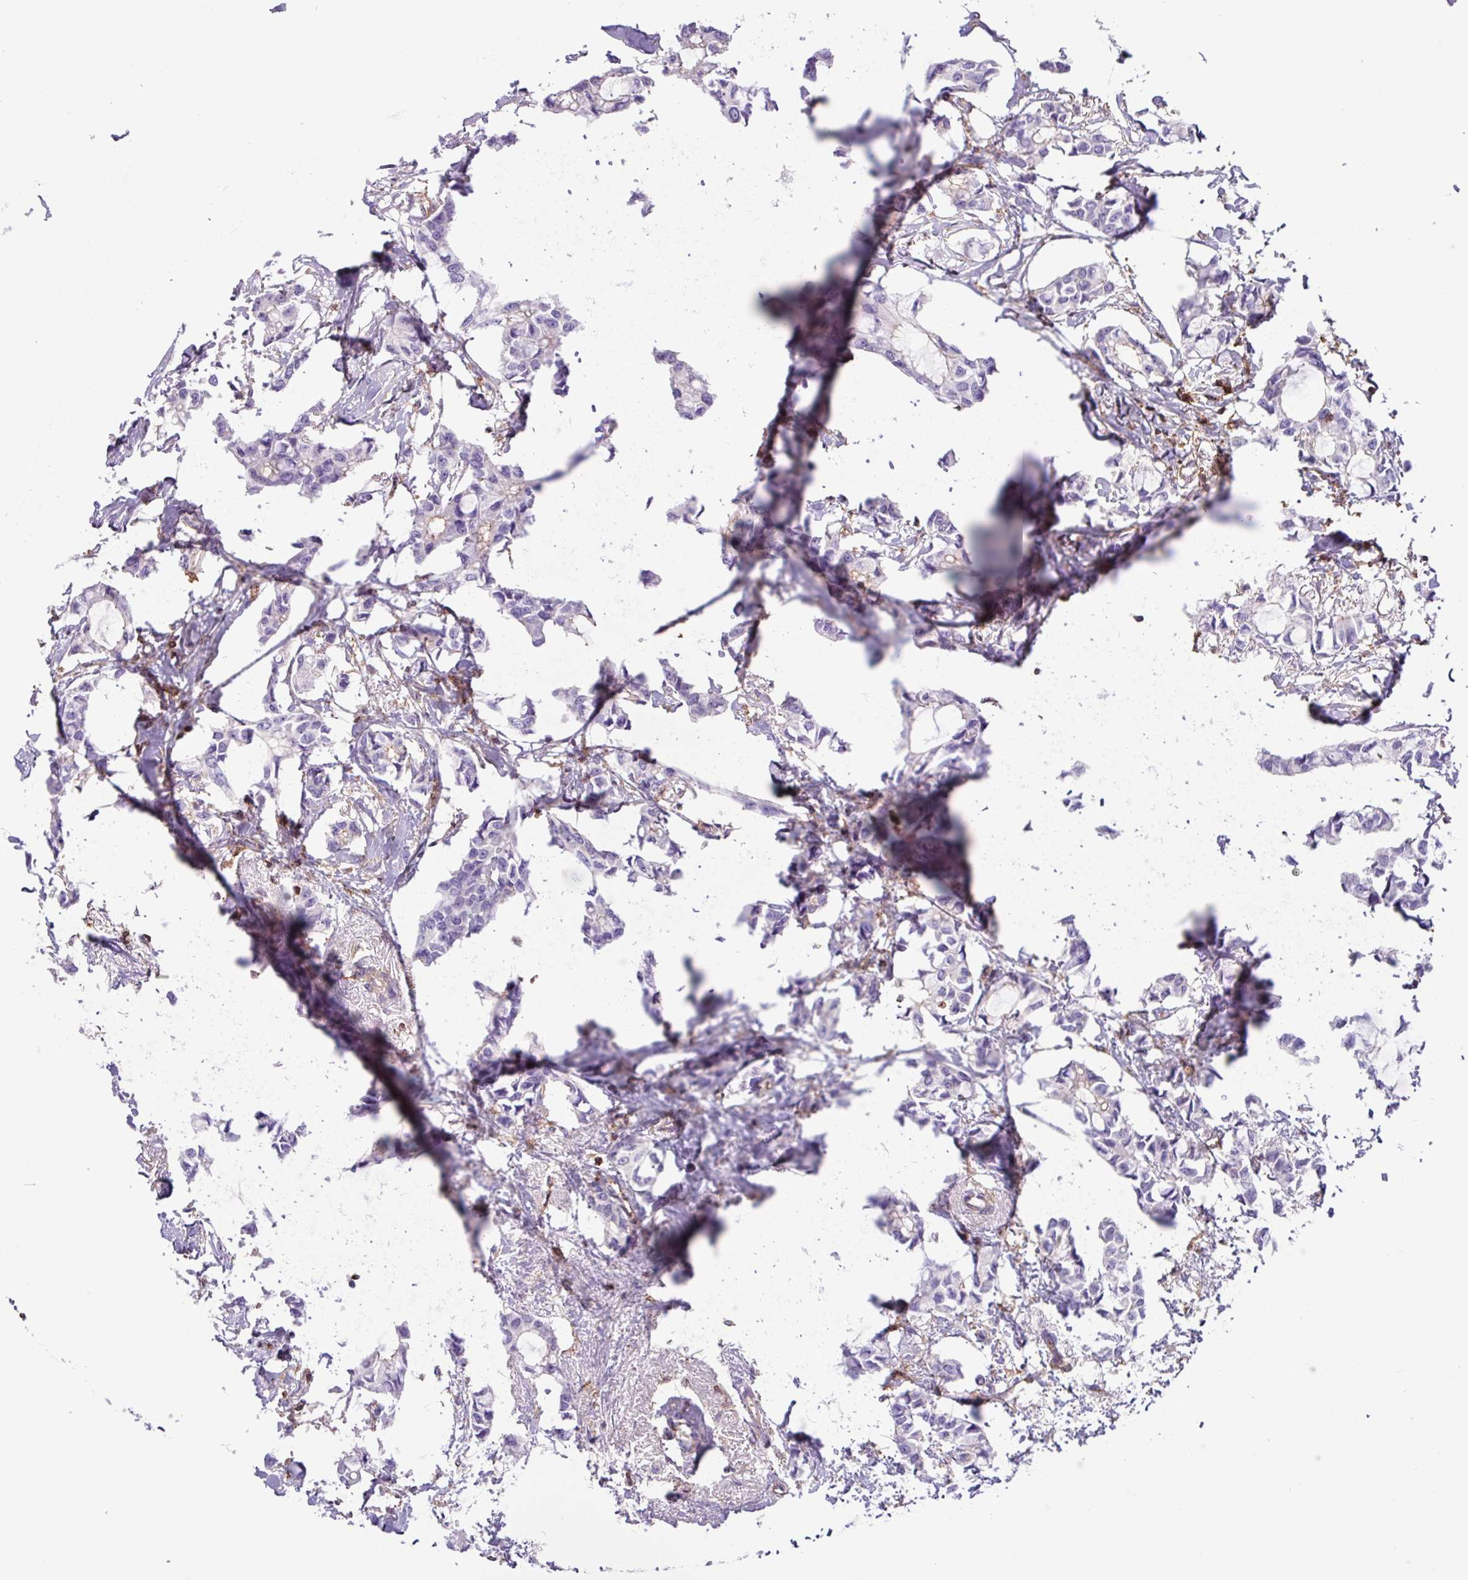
{"staining": {"intensity": "negative", "quantity": "none", "location": "none"}, "tissue": "breast cancer", "cell_type": "Tumor cells", "image_type": "cancer", "snomed": [{"axis": "morphology", "description": "Duct carcinoma"}, {"axis": "topography", "description": "Breast"}], "caption": "High magnification brightfield microscopy of breast intraductal carcinoma stained with DAB (3,3'-diaminobenzidine) (brown) and counterstained with hematoxylin (blue): tumor cells show no significant staining.", "gene": "PPP1R18", "patient": {"sex": "female", "age": 73}}